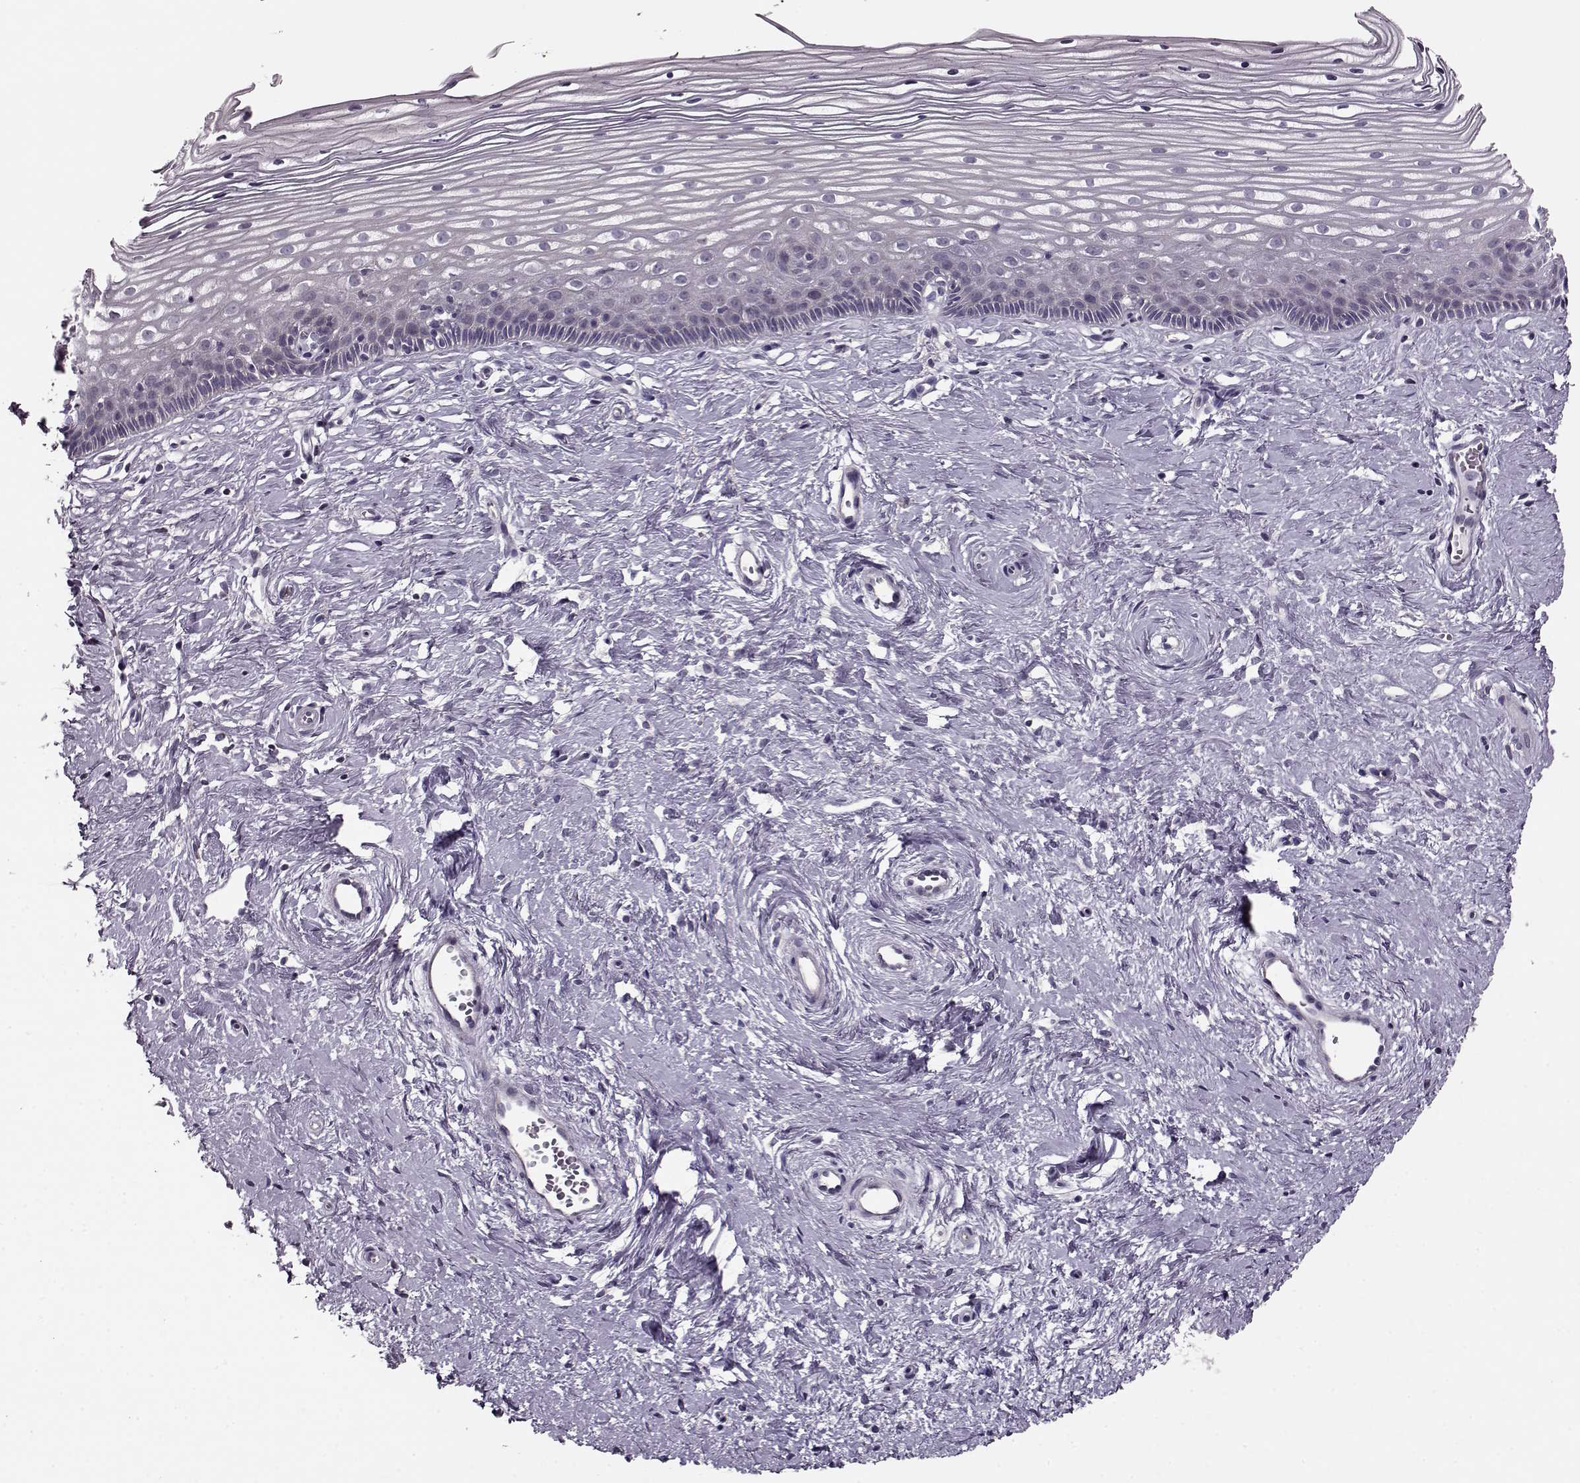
{"staining": {"intensity": "negative", "quantity": "none", "location": "none"}, "tissue": "cervix", "cell_type": "Glandular cells", "image_type": "normal", "snomed": [{"axis": "morphology", "description": "Normal tissue, NOS"}, {"axis": "topography", "description": "Cervix"}], "caption": "Immunohistochemistry (IHC) micrograph of benign human cervix stained for a protein (brown), which displays no positivity in glandular cells.", "gene": "RP1L1", "patient": {"sex": "female", "age": 40}}